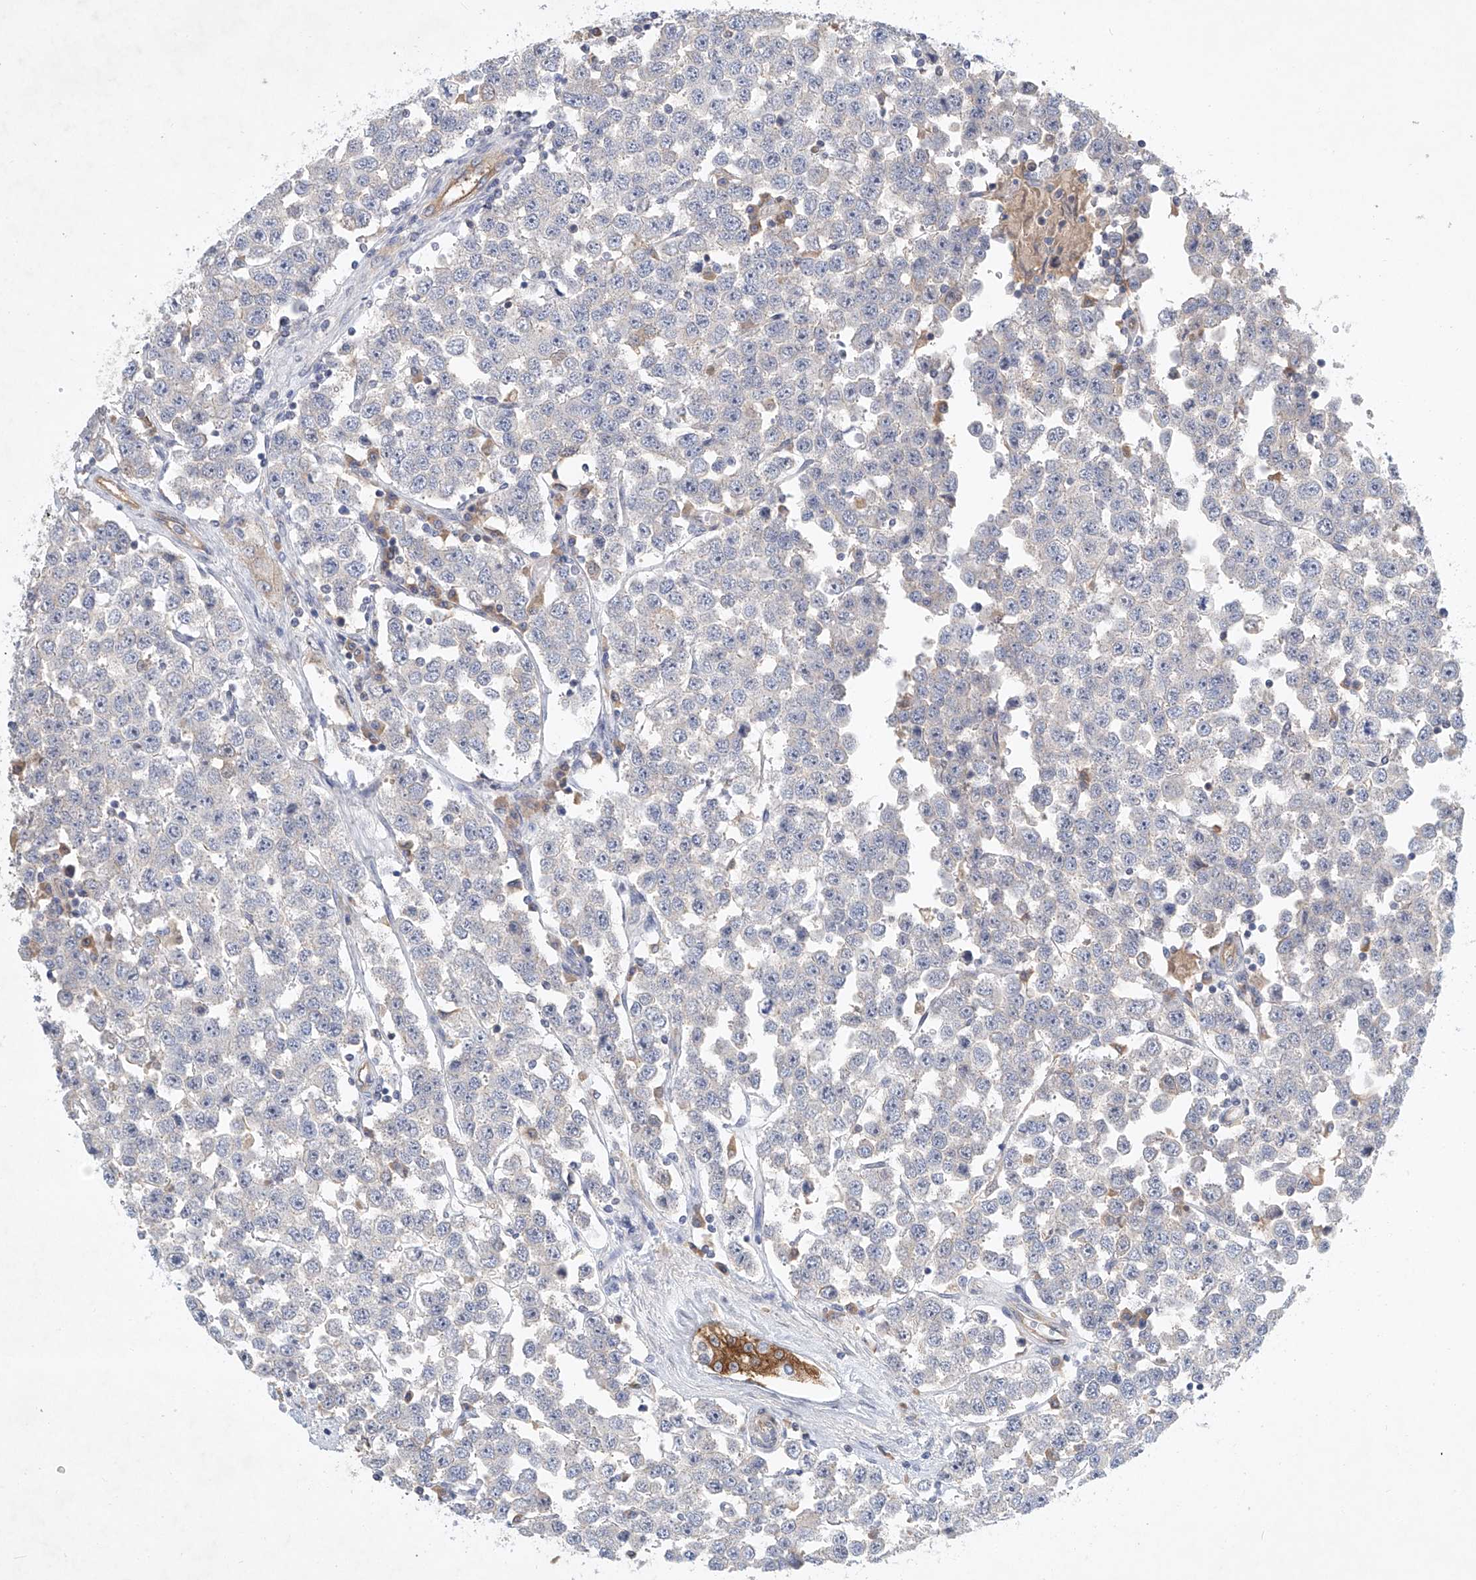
{"staining": {"intensity": "negative", "quantity": "none", "location": "none"}, "tissue": "testis cancer", "cell_type": "Tumor cells", "image_type": "cancer", "snomed": [{"axis": "morphology", "description": "Seminoma, NOS"}, {"axis": "topography", "description": "Testis"}], "caption": "Seminoma (testis) stained for a protein using IHC demonstrates no expression tumor cells.", "gene": "CARMIL1", "patient": {"sex": "male", "age": 28}}